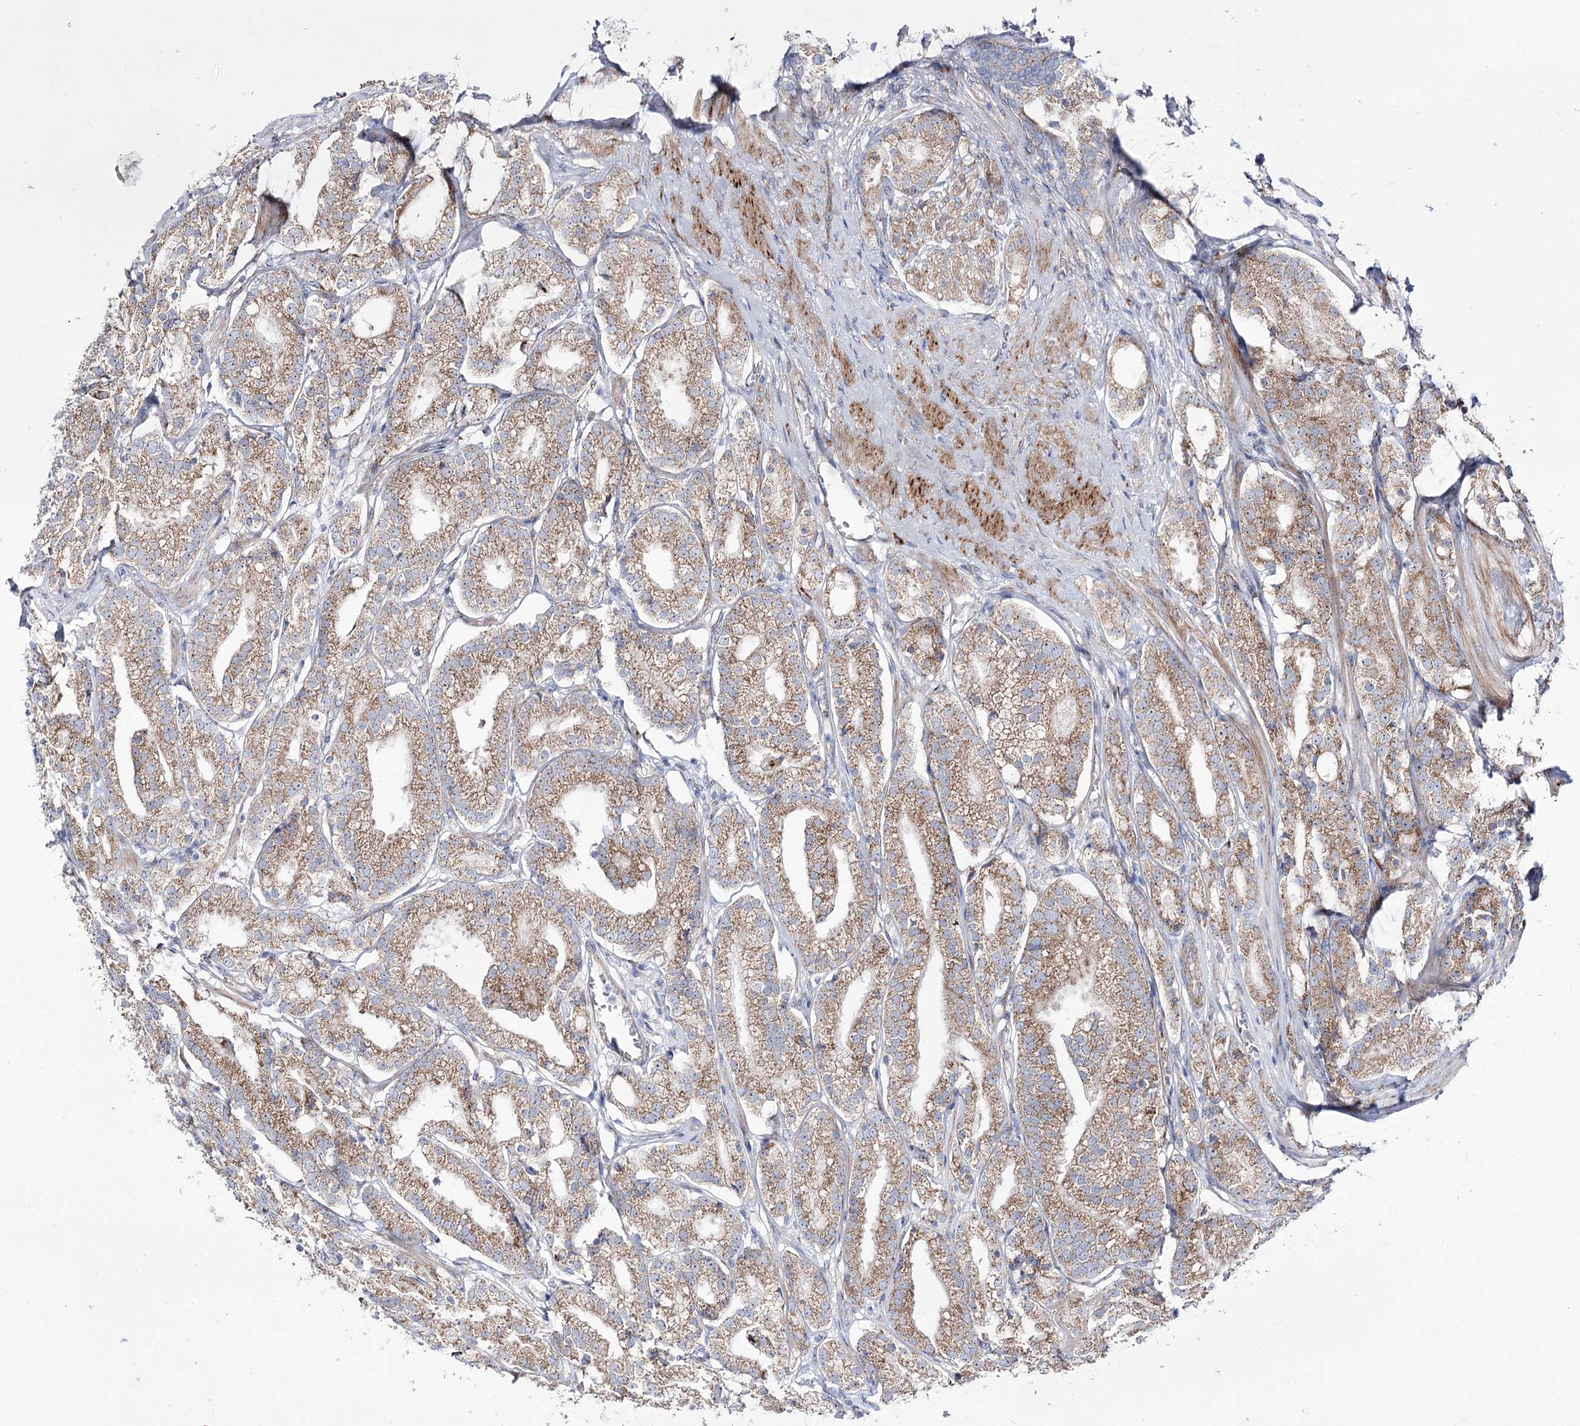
{"staining": {"intensity": "moderate", "quantity": "25%-75%", "location": "cytoplasmic/membranous"}, "tissue": "prostate cancer", "cell_type": "Tumor cells", "image_type": "cancer", "snomed": [{"axis": "morphology", "description": "Adenocarcinoma, High grade"}, {"axis": "topography", "description": "Prostate"}], "caption": "A histopathology image of human prostate cancer (adenocarcinoma (high-grade)) stained for a protein shows moderate cytoplasmic/membranous brown staining in tumor cells.", "gene": "METTL5", "patient": {"sex": "male", "age": 69}}